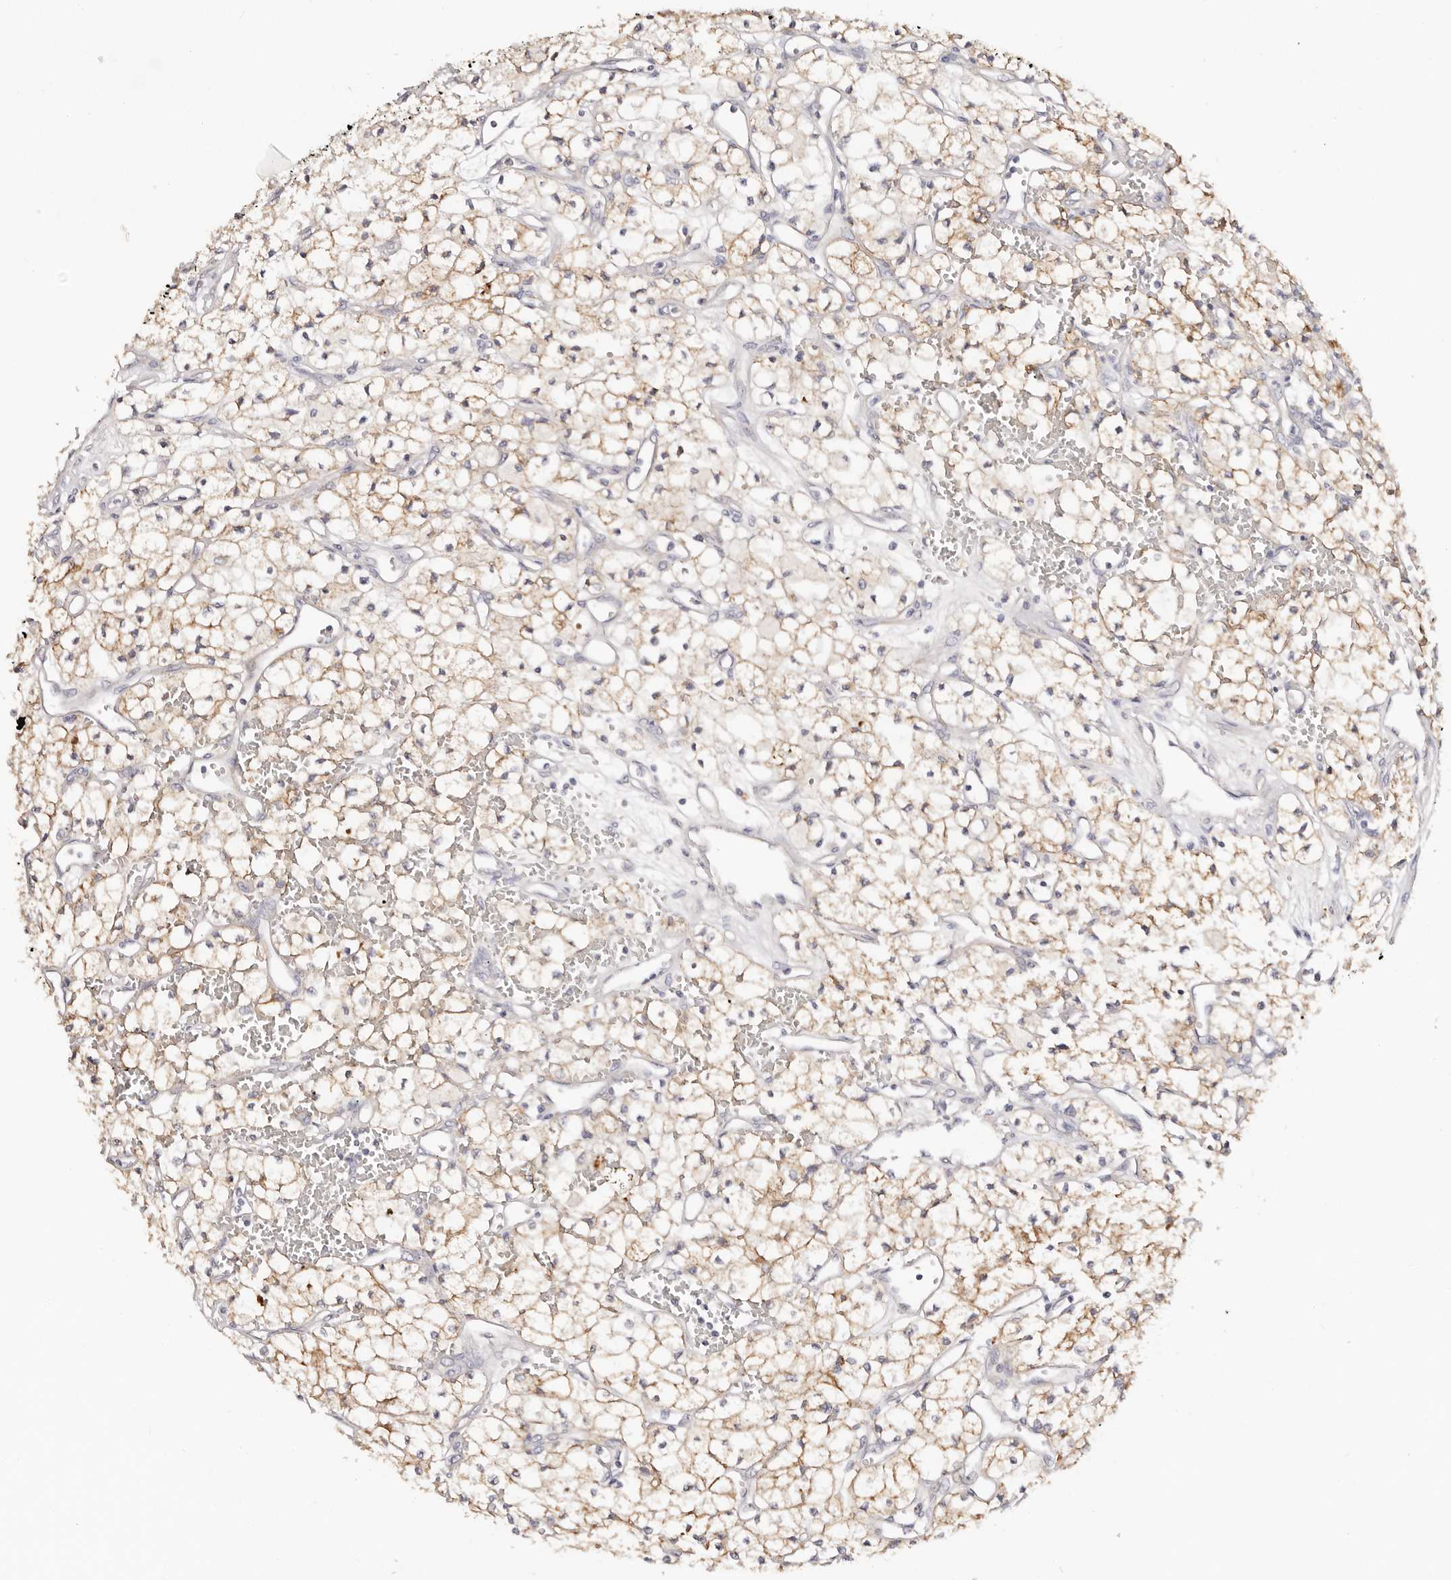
{"staining": {"intensity": "moderate", "quantity": ">75%", "location": "cytoplasmic/membranous"}, "tissue": "renal cancer", "cell_type": "Tumor cells", "image_type": "cancer", "snomed": [{"axis": "morphology", "description": "Adenocarcinoma, NOS"}, {"axis": "topography", "description": "Kidney"}], "caption": "Brown immunohistochemical staining in renal cancer demonstrates moderate cytoplasmic/membranous staining in about >75% of tumor cells.", "gene": "VIPAS39", "patient": {"sex": "male", "age": 59}}